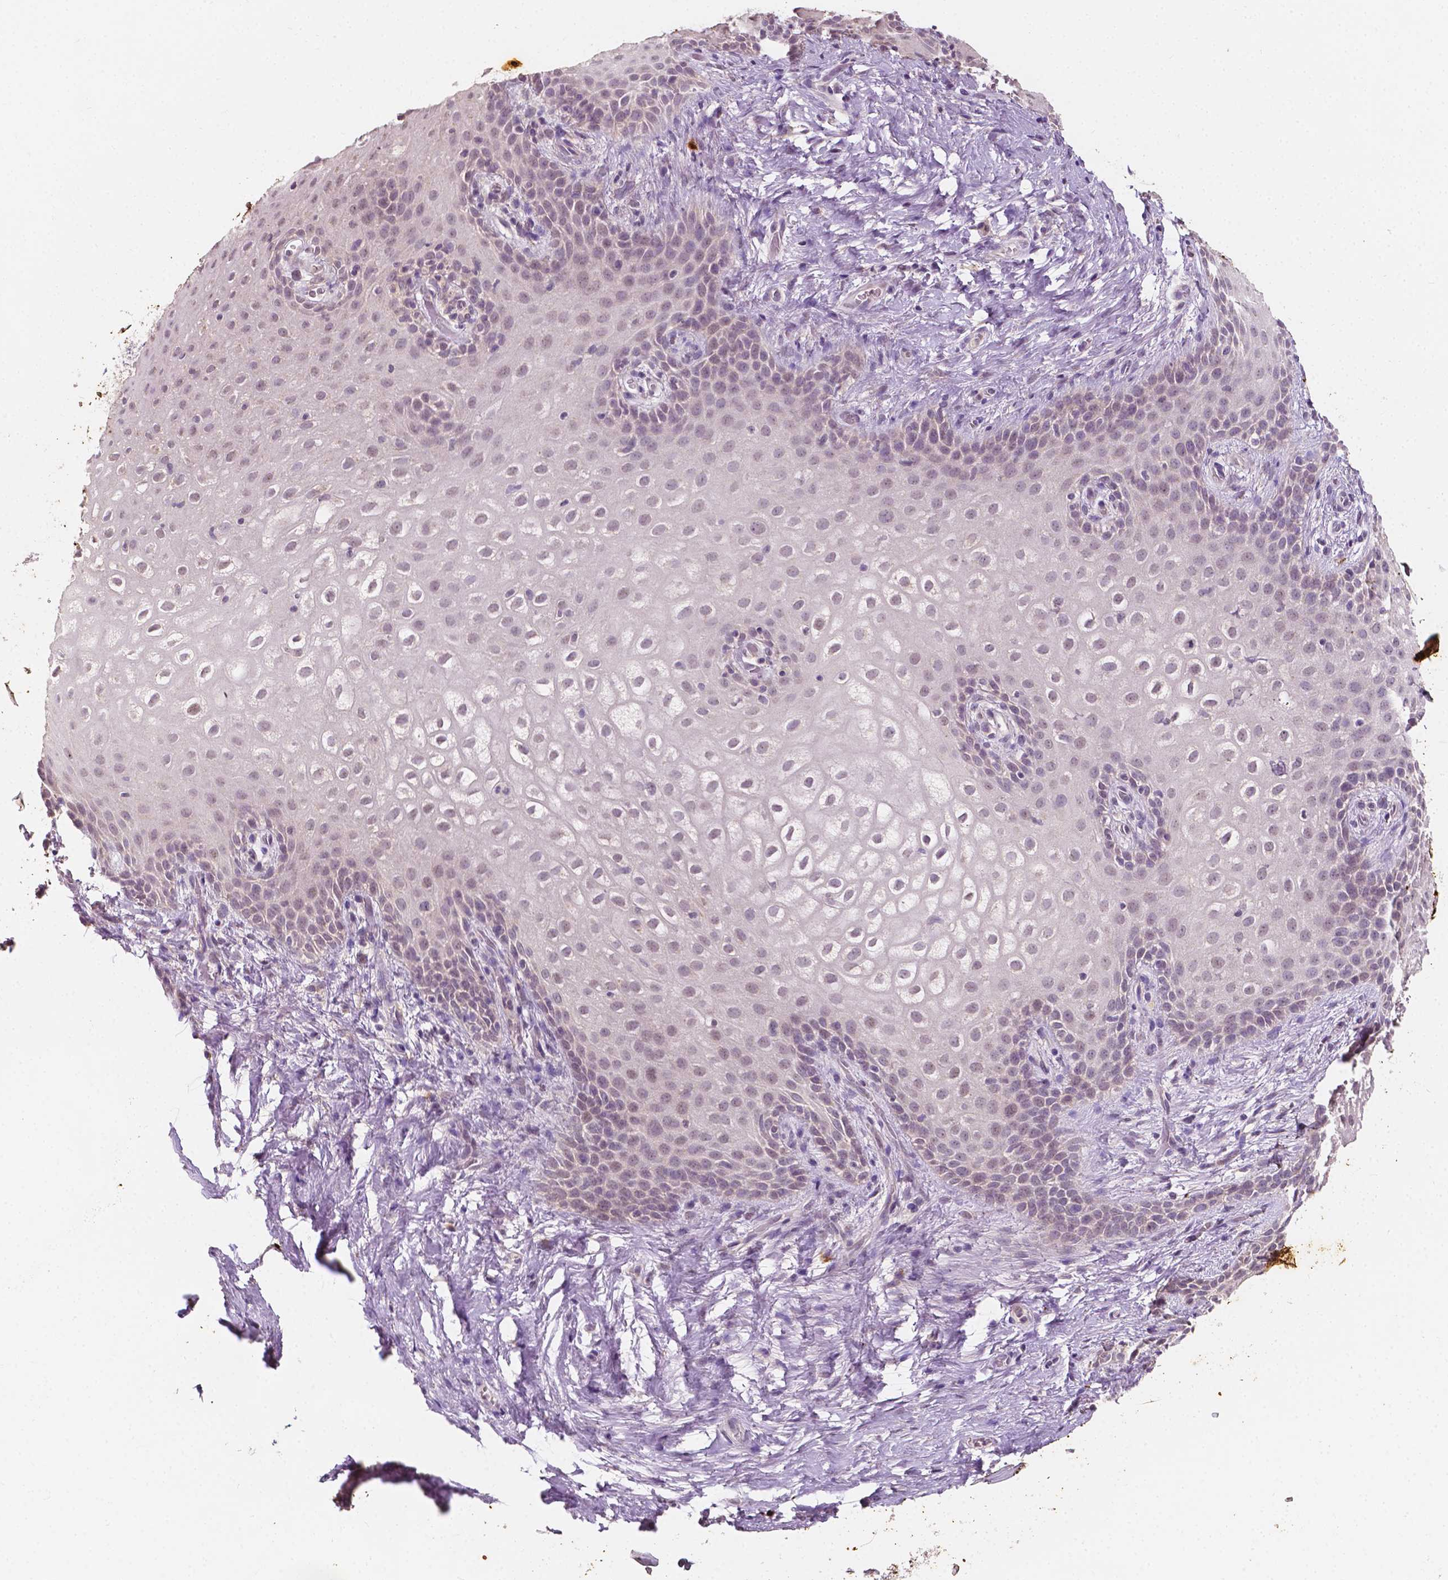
{"staining": {"intensity": "negative", "quantity": "none", "location": "none"}, "tissue": "skin", "cell_type": "Epidermal cells", "image_type": "normal", "snomed": [{"axis": "morphology", "description": "Normal tissue, NOS"}, {"axis": "topography", "description": "Anal"}], "caption": "The image reveals no significant positivity in epidermal cells of skin. (Brightfield microscopy of DAB immunohistochemistry (IHC) at high magnification).", "gene": "SIRT2", "patient": {"sex": "female", "age": 46}}